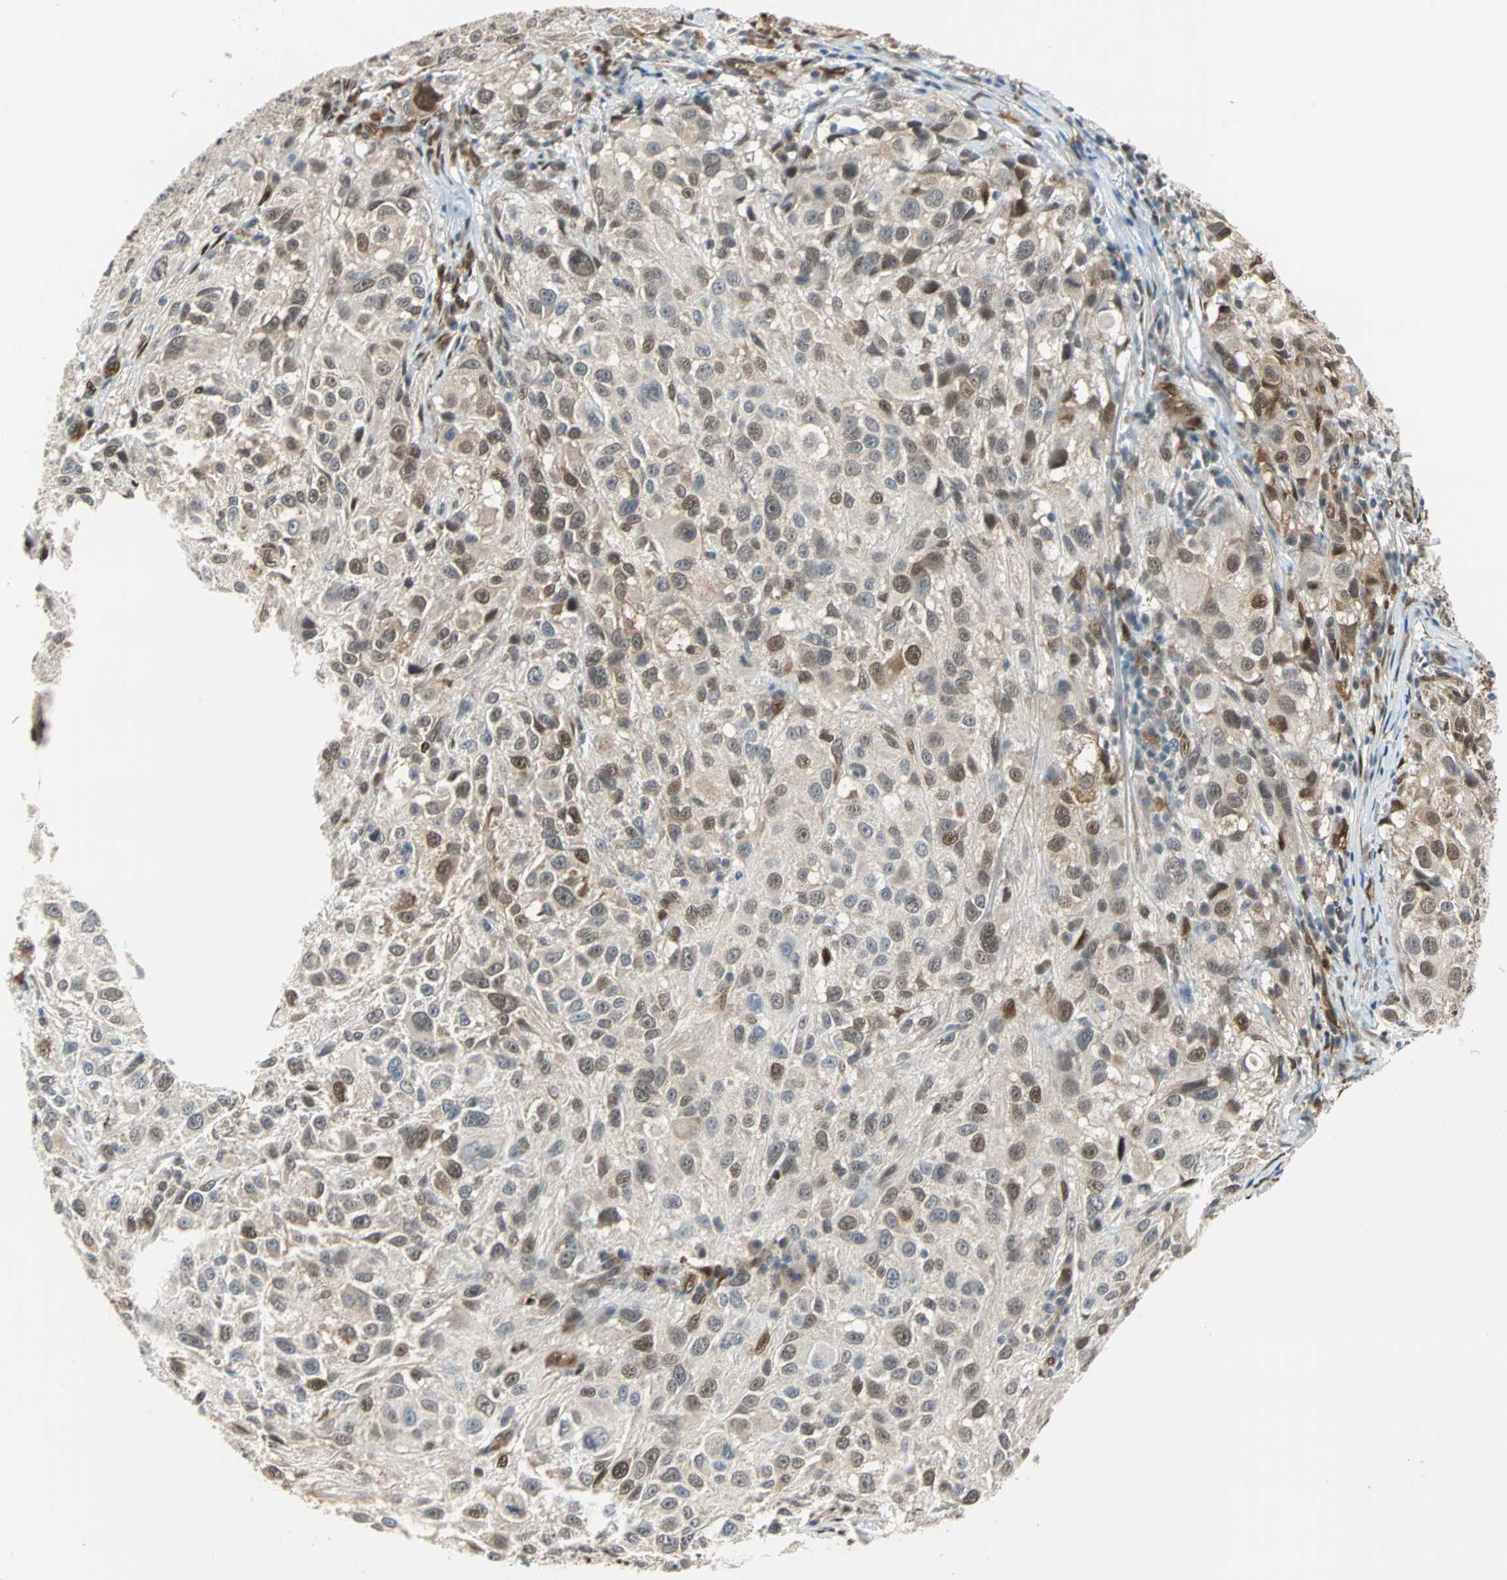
{"staining": {"intensity": "moderate", "quantity": ">75%", "location": "cytoplasmic/membranous,nuclear"}, "tissue": "melanoma", "cell_type": "Tumor cells", "image_type": "cancer", "snomed": [{"axis": "morphology", "description": "Necrosis, NOS"}, {"axis": "morphology", "description": "Malignant melanoma, NOS"}, {"axis": "topography", "description": "Skin"}], "caption": "Protein expression analysis of malignant melanoma shows moderate cytoplasmic/membranous and nuclear positivity in approximately >75% of tumor cells.", "gene": "WWTR1", "patient": {"sex": "female", "age": 87}}